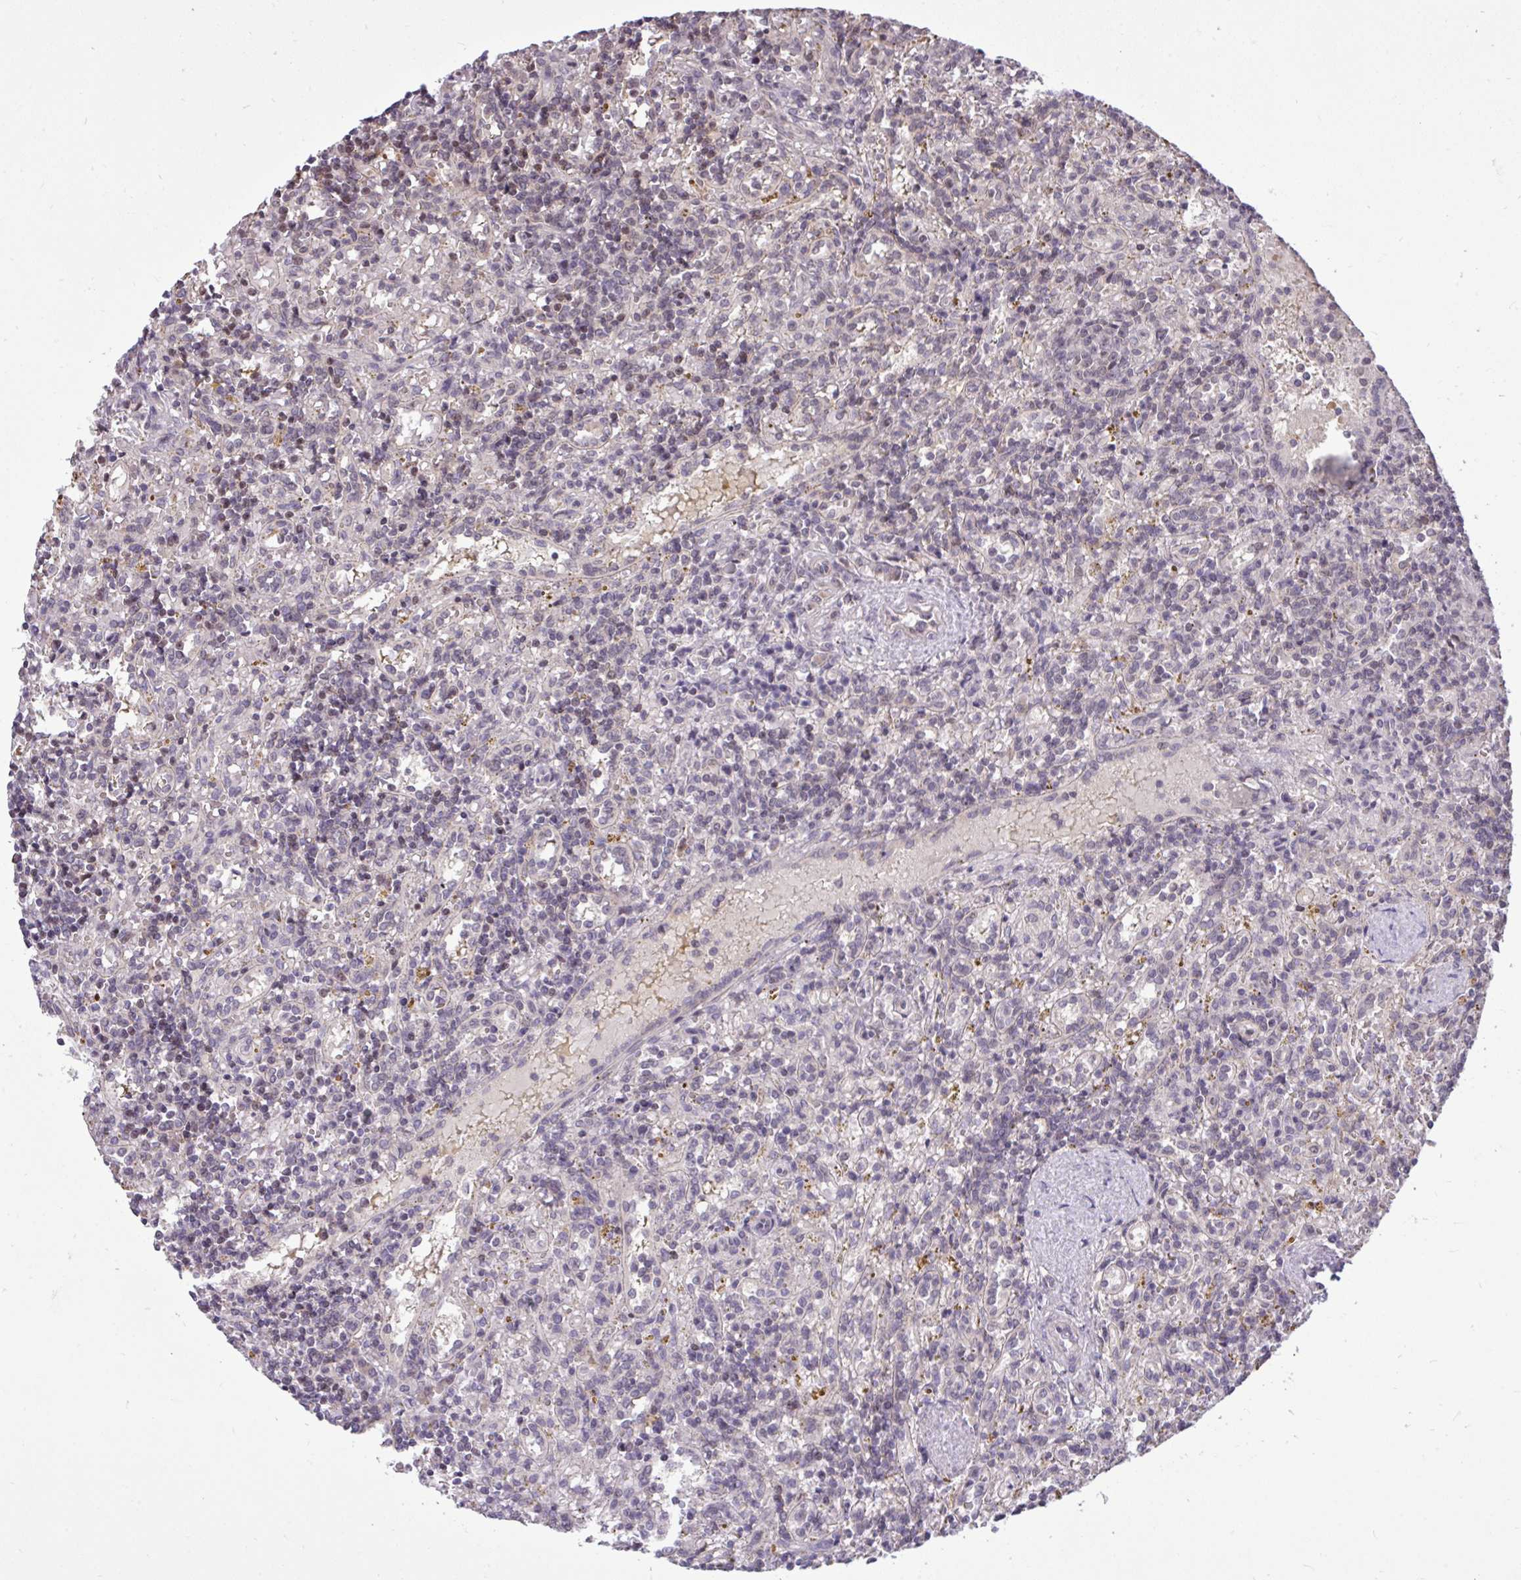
{"staining": {"intensity": "negative", "quantity": "none", "location": "none"}, "tissue": "lymphoma", "cell_type": "Tumor cells", "image_type": "cancer", "snomed": [{"axis": "morphology", "description": "Malignant lymphoma, non-Hodgkin's type, Low grade"}, {"axis": "topography", "description": "Spleen"}], "caption": "Immunohistochemical staining of human lymphoma reveals no significant positivity in tumor cells.", "gene": "CYP20A1", "patient": {"sex": "male", "age": 67}}